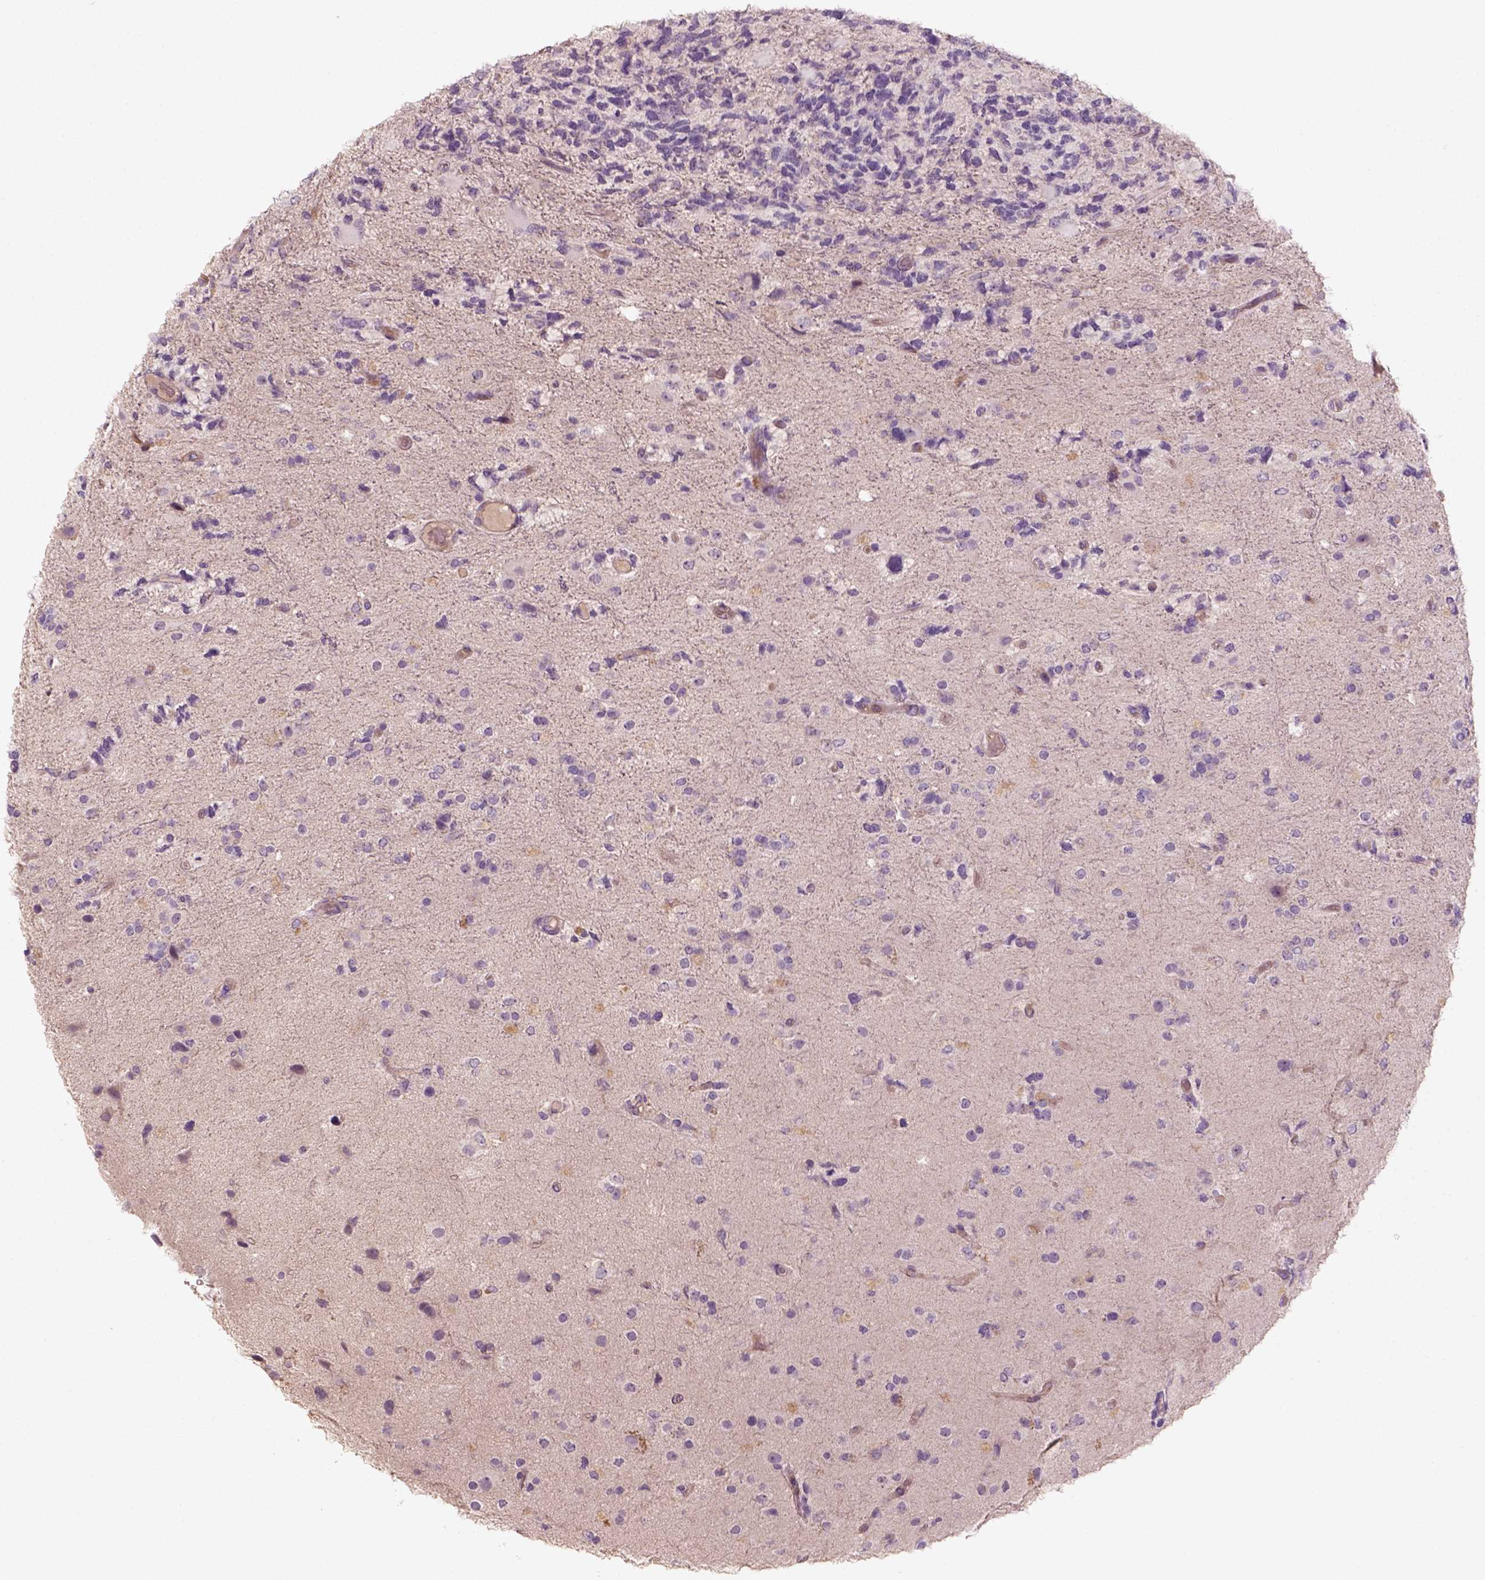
{"staining": {"intensity": "negative", "quantity": "none", "location": "none"}, "tissue": "glioma", "cell_type": "Tumor cells", "image_type": "cancer", "snomed": [{"axis": "morphology", "description": "Glioma, malignant, High grade"}, {"axis": "topography", "description": "Brain"}], "caption": "The micrograph displays no staining of tumor cells in high-grade glioma (malignant).", "gene": "AQP9", "patient": {"sex": "female", "age": 71}}